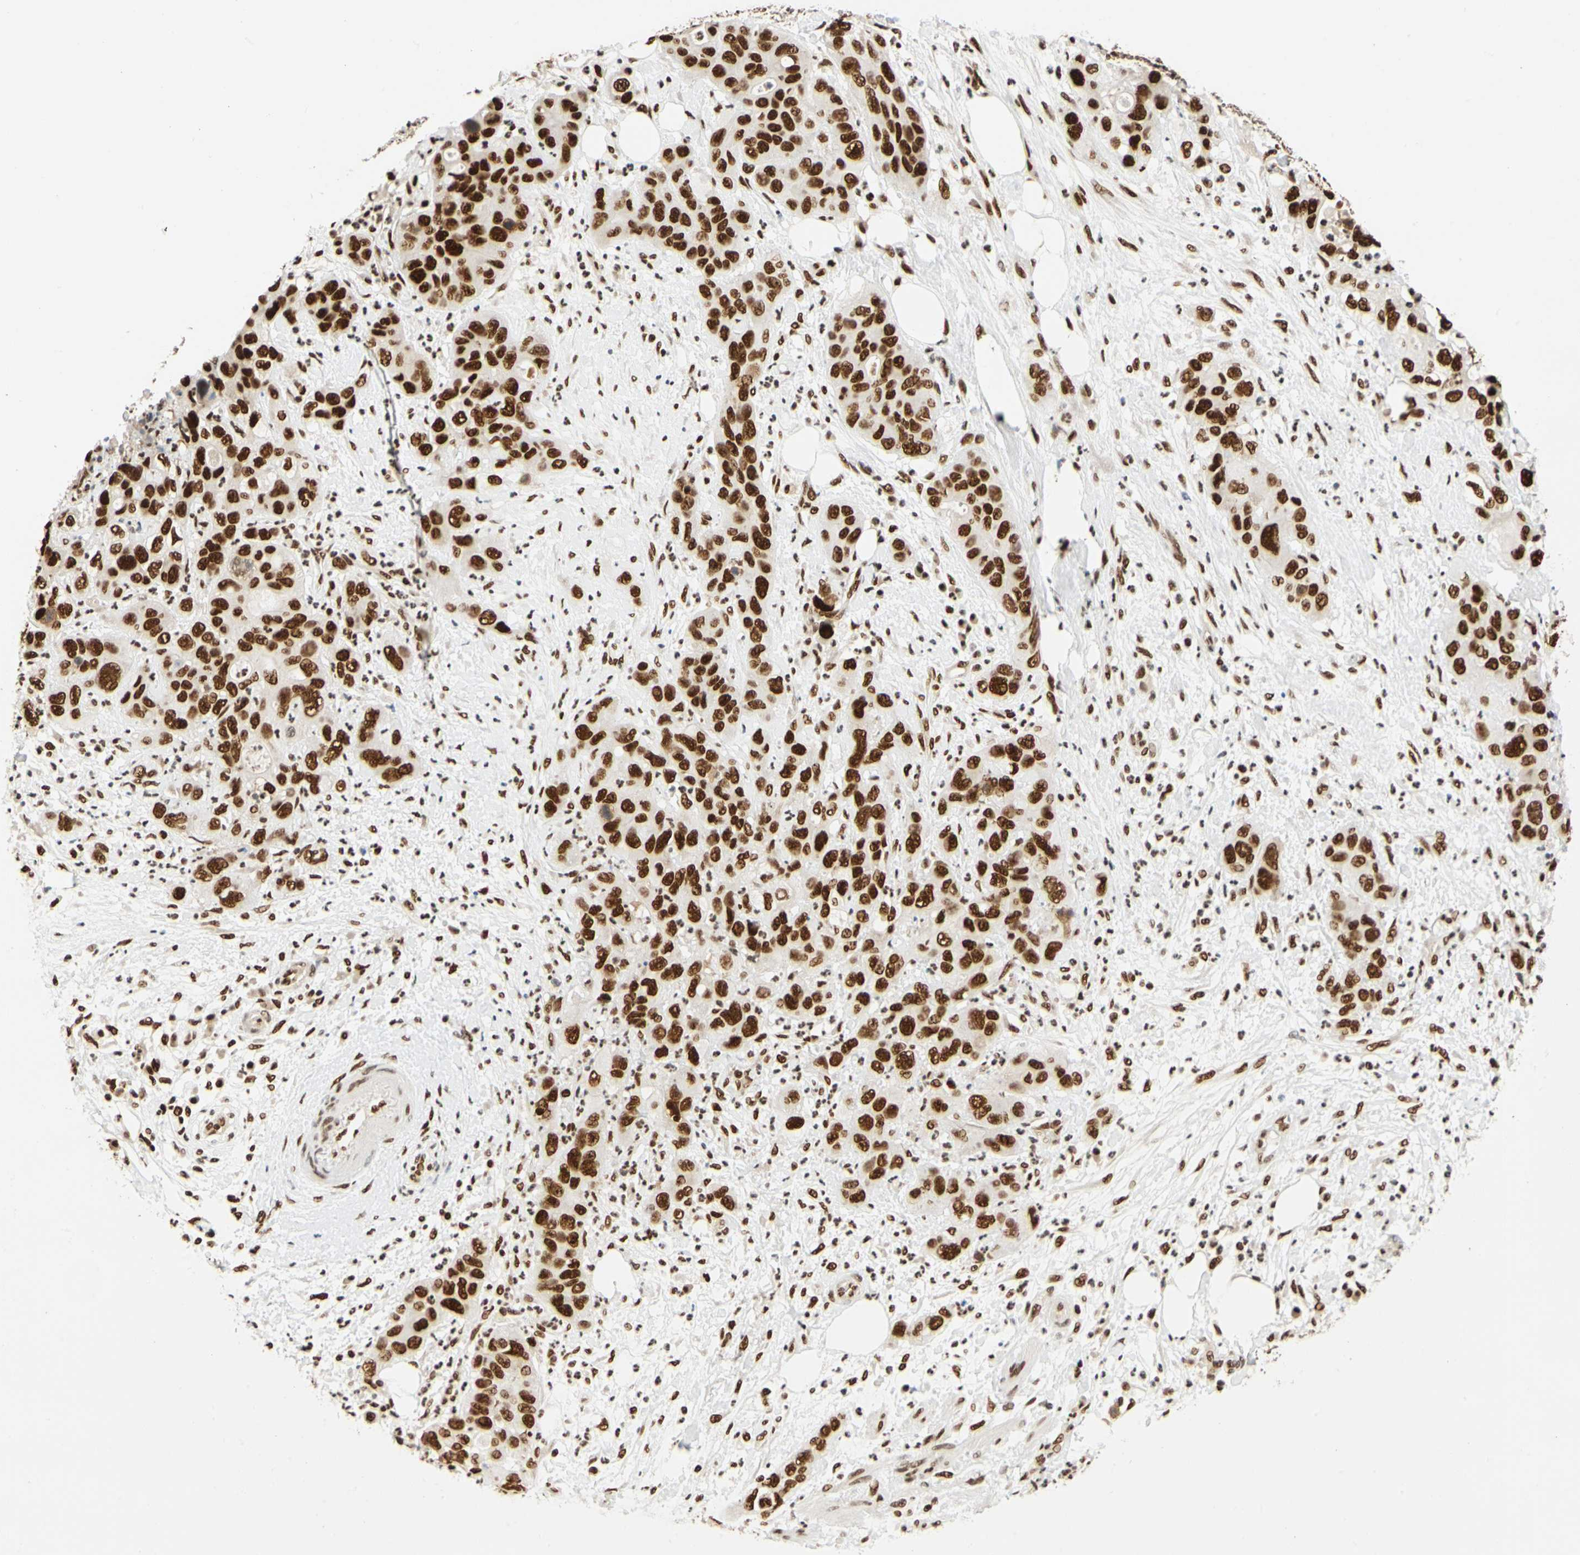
{"staining": {"intensity": "strong", "quantity": ">75%", "location": "nuclear"}, "tissue": "pancreatic cancer", "cell_type": "Tumor cells", "image_type": "cancer", "snomed": [{"axis": "morphology", "description": "Adenocarcinoma, NOS"}, {"axis": "topography", "description": "Pancreas"}], "caption": "Pancreatic cancer stained with immunohistochemistry exhibits strong nuclear staining in about >75% of tumor cells.", "gene": "CDK12", "patient": {"sex": "female", "age": 71}}